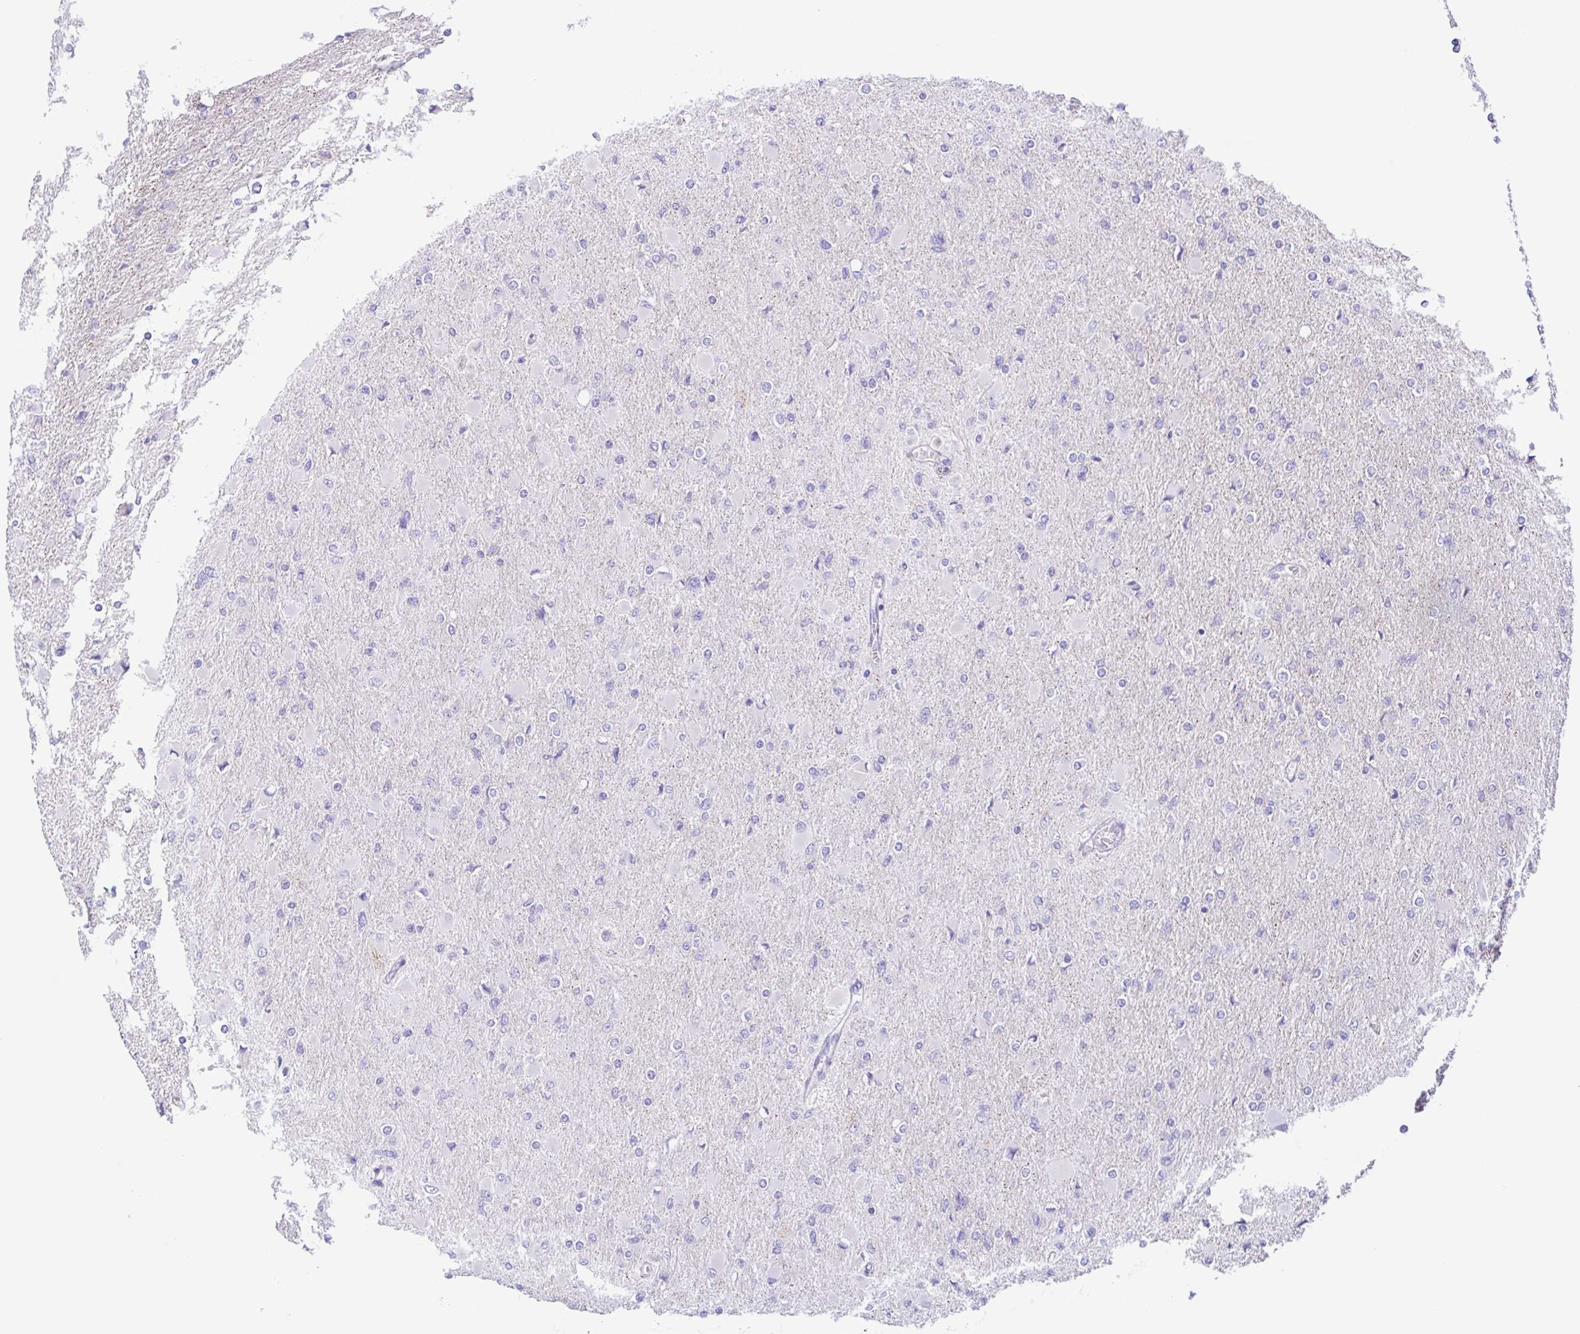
{"staining": {"intensity": "negative", "quantity": "none", "location": "none"}, "tissue": "glioma", "cell_type": "Tumor cells", "image_type": "cancer", "snomed": [{"axis": "morphology", "description": "Glioma, malignant, High grade"}, {"axis": "topography", "description": "Cerebral cortex"}], "caption": "Immunohistochemistry (IHC) image of human glioma stained for a protein (brown), which reveals no expression in tumor cells. (DAB (3,3'-diaminobenzidine) IHC with hematoxylin counter stain).", "gene": "ISM2", "patient": {"sex": "female", "age": 36}}